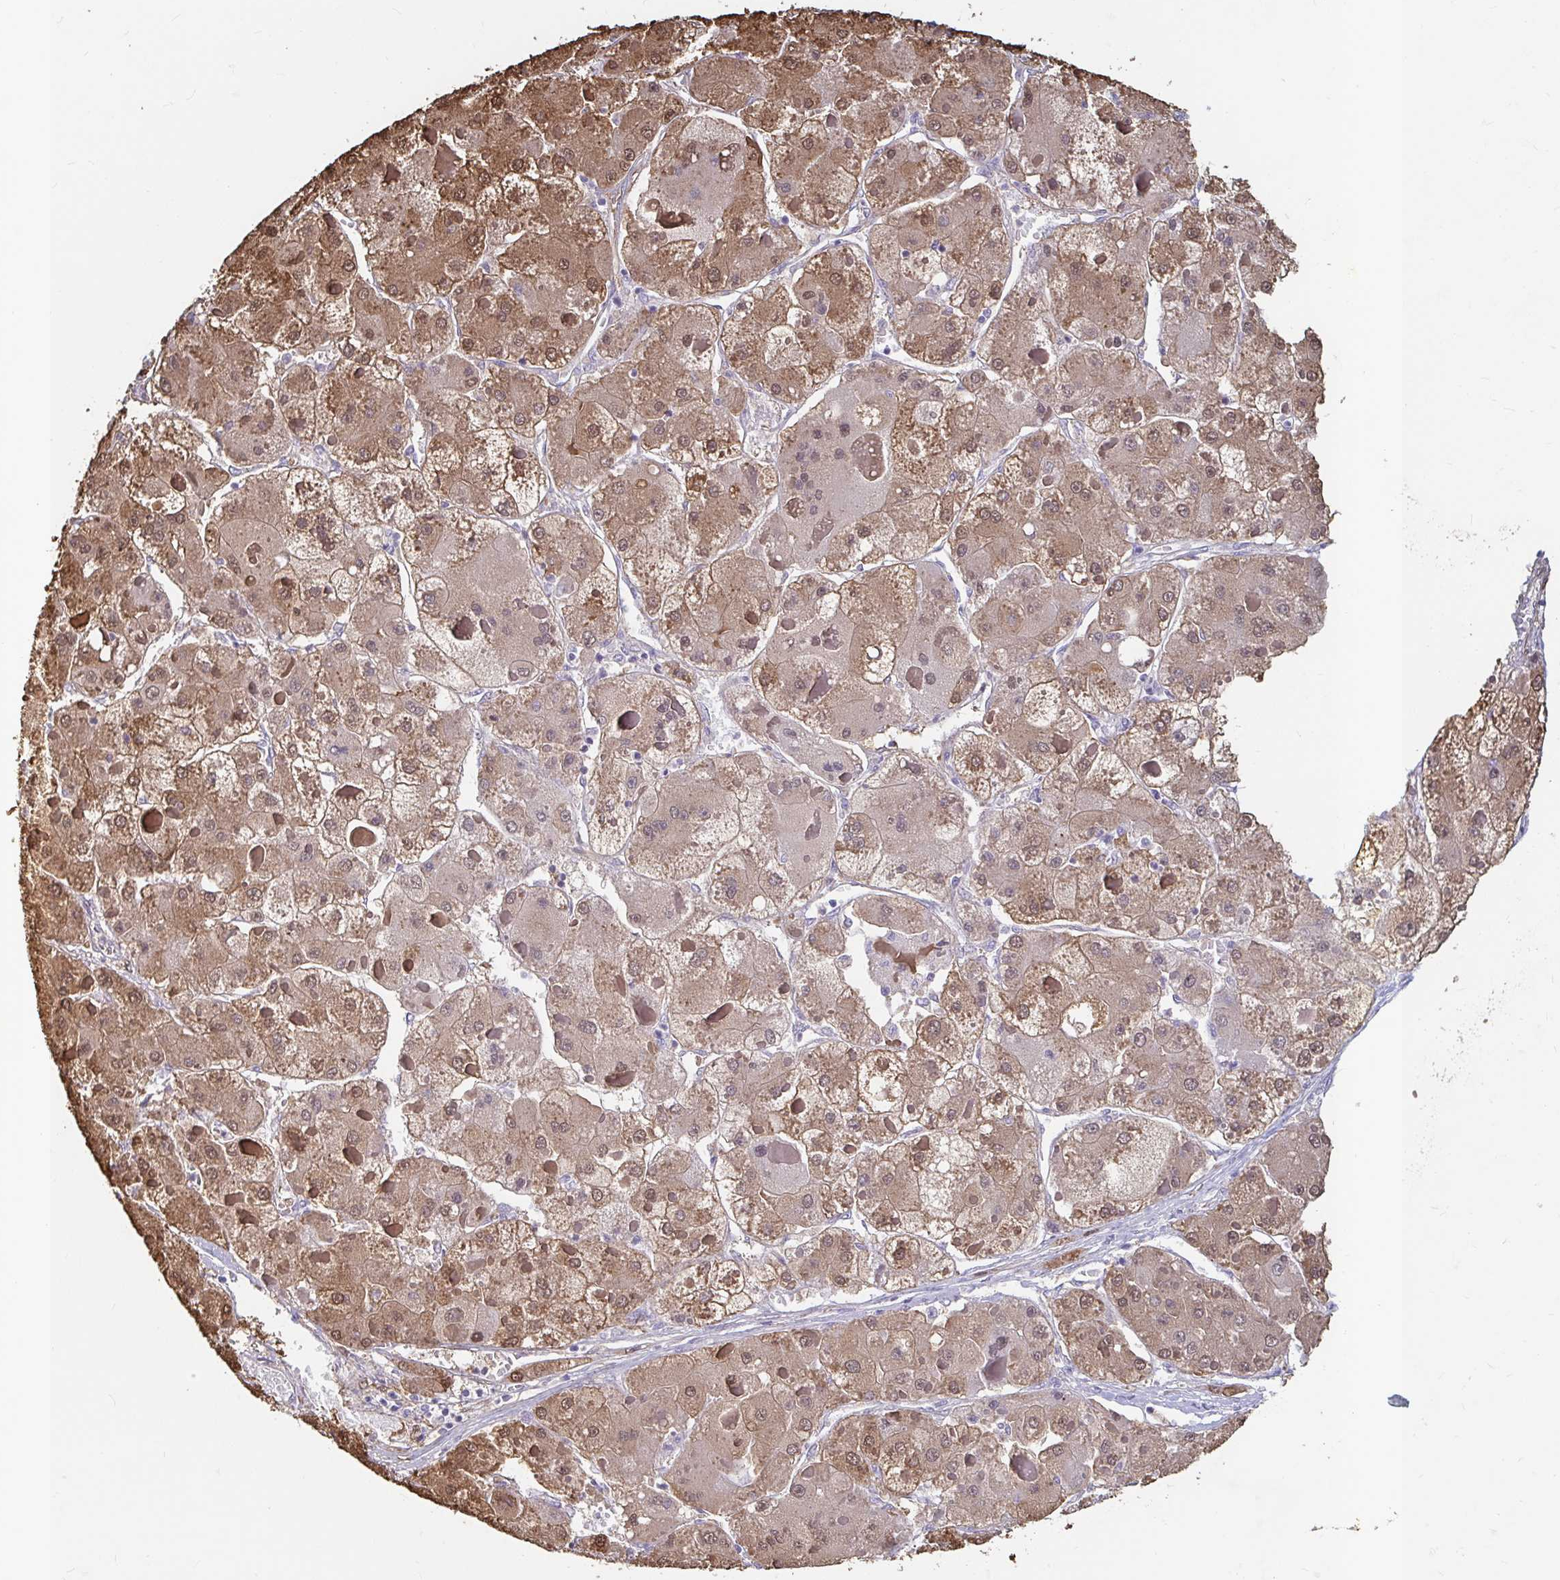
{"staining": {"intensity": "moderate", "quantity": "25%-75%", "location": "cytoplasmic/membranous,nuclear"}, "tissue": "liver cancer", "cell_type": "Tumor cells", "image_type": "cancer", "snomed": [{"axis": "morphology", "description": "Carcinoma, Hepatocellular, NOS"}, {"axis": "topography", "description": "Liver"}], "caption": "Immunohistochemistry staining of hepatocellular carcinoma (liver), which displays medium levels of moderate cytoplasmic/membranous and nuclear staining in approximately 25%-75% of tumor cells indicating moderate cytoplasmic/membranous and nuclear protein expression. The staining was performed using DAB (3,3'-diaminobenzidine) (brown) for protein detection and nuclei were counterstained in hematoxylin (blue).", "gene": "ADH1A", "patient": {"sex": "female", "age": 73}}